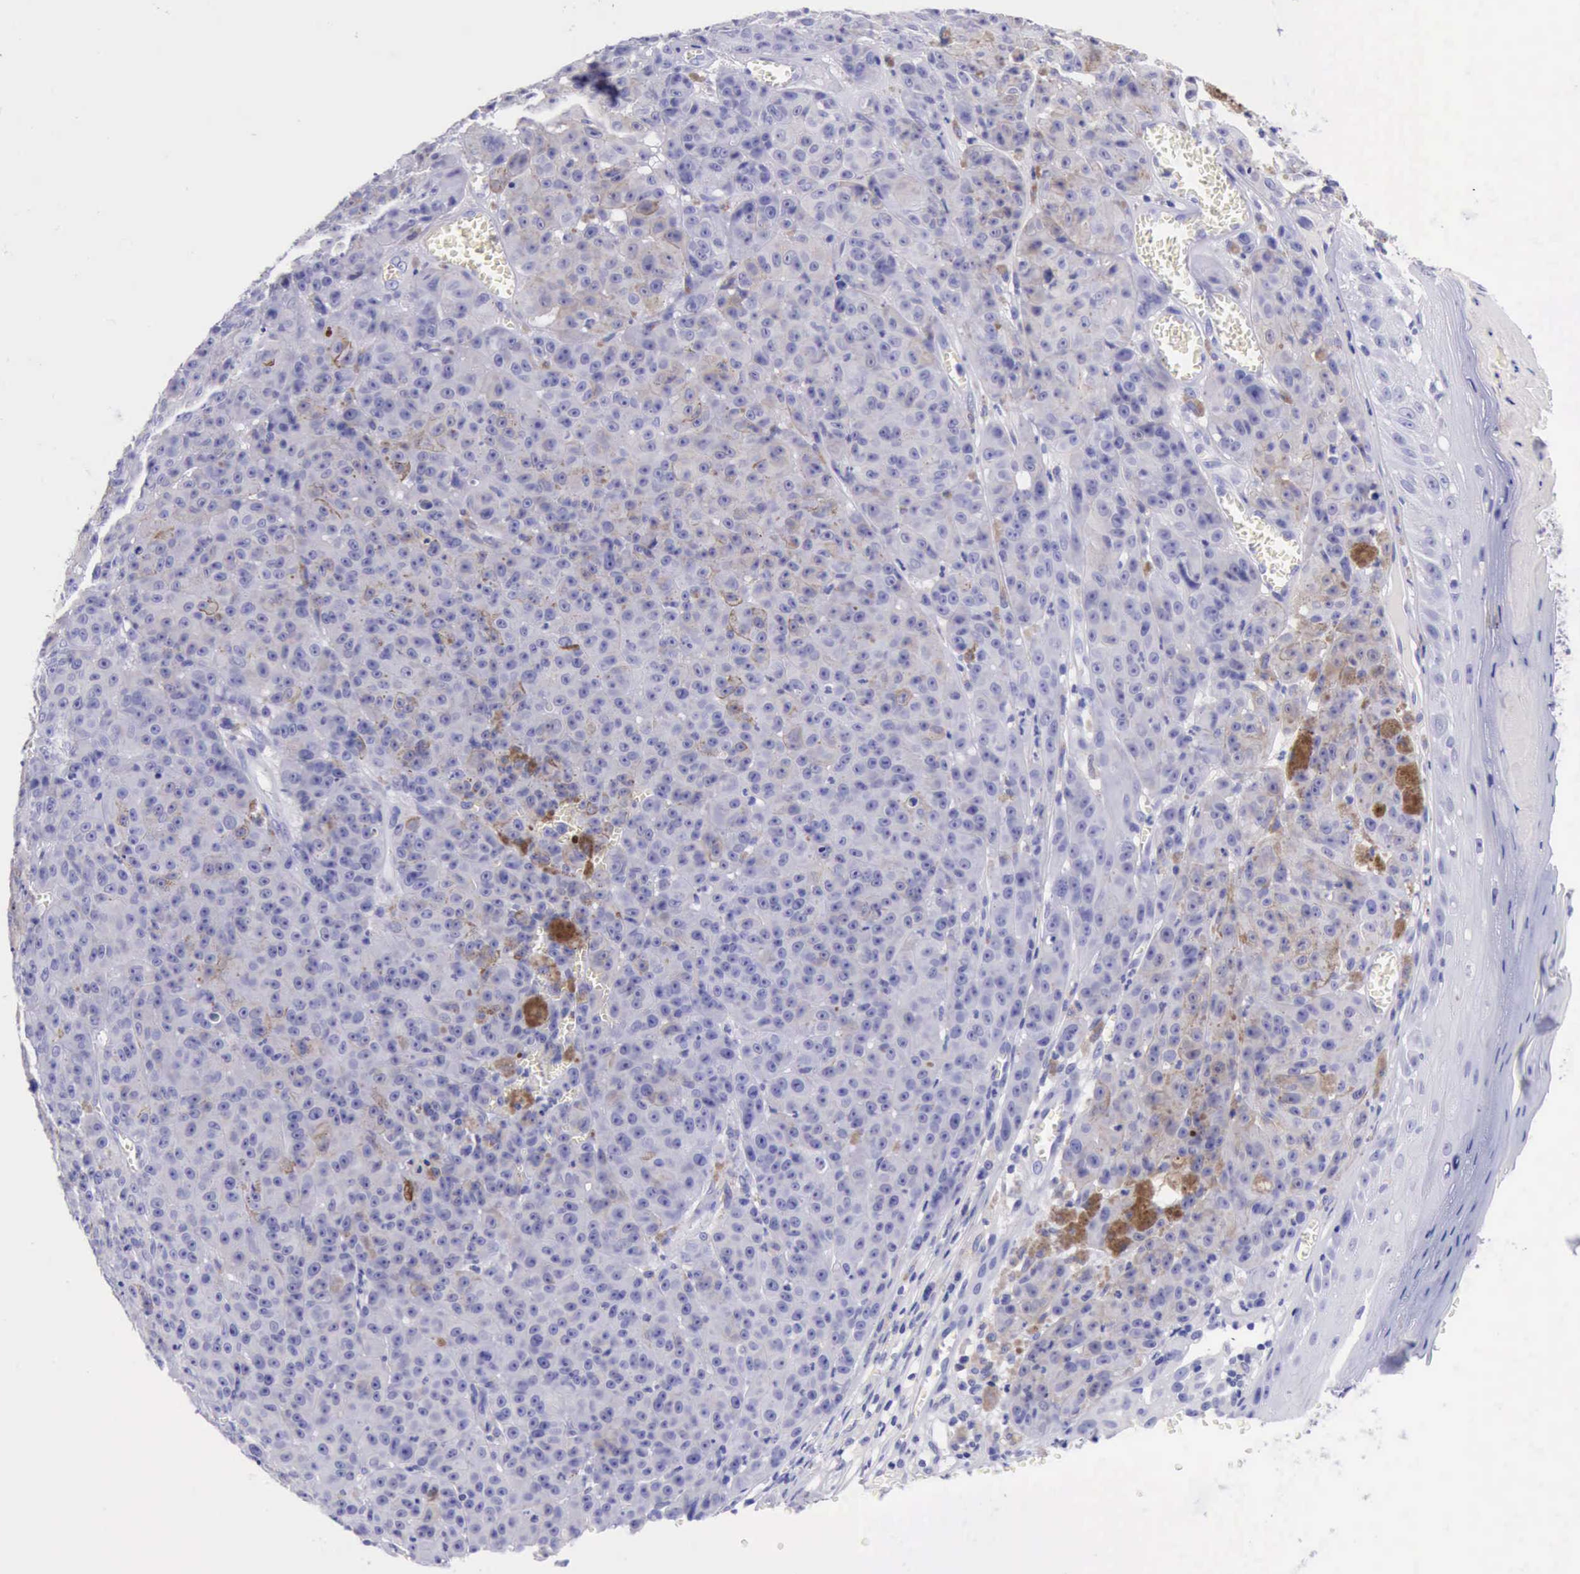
{"staining": {"intensity": "weak", "quantity": "<25%", "location": "cytoplasmic/membranous"}, "tissue": "melanoma", "cell_type": "Tumor cells", "image_type": "cancer", "snomed": [{"axis": "morphology", "description": "Malignant melanoma, NOS"}, {"axis": "topography", "description": "Skin"}], "caption": "Immunohistochemical staining of malignant melanoma shows no significant staining in tumor cells.", "gene": "KRT8", "patient": {"sex": "male", "age": 64}}